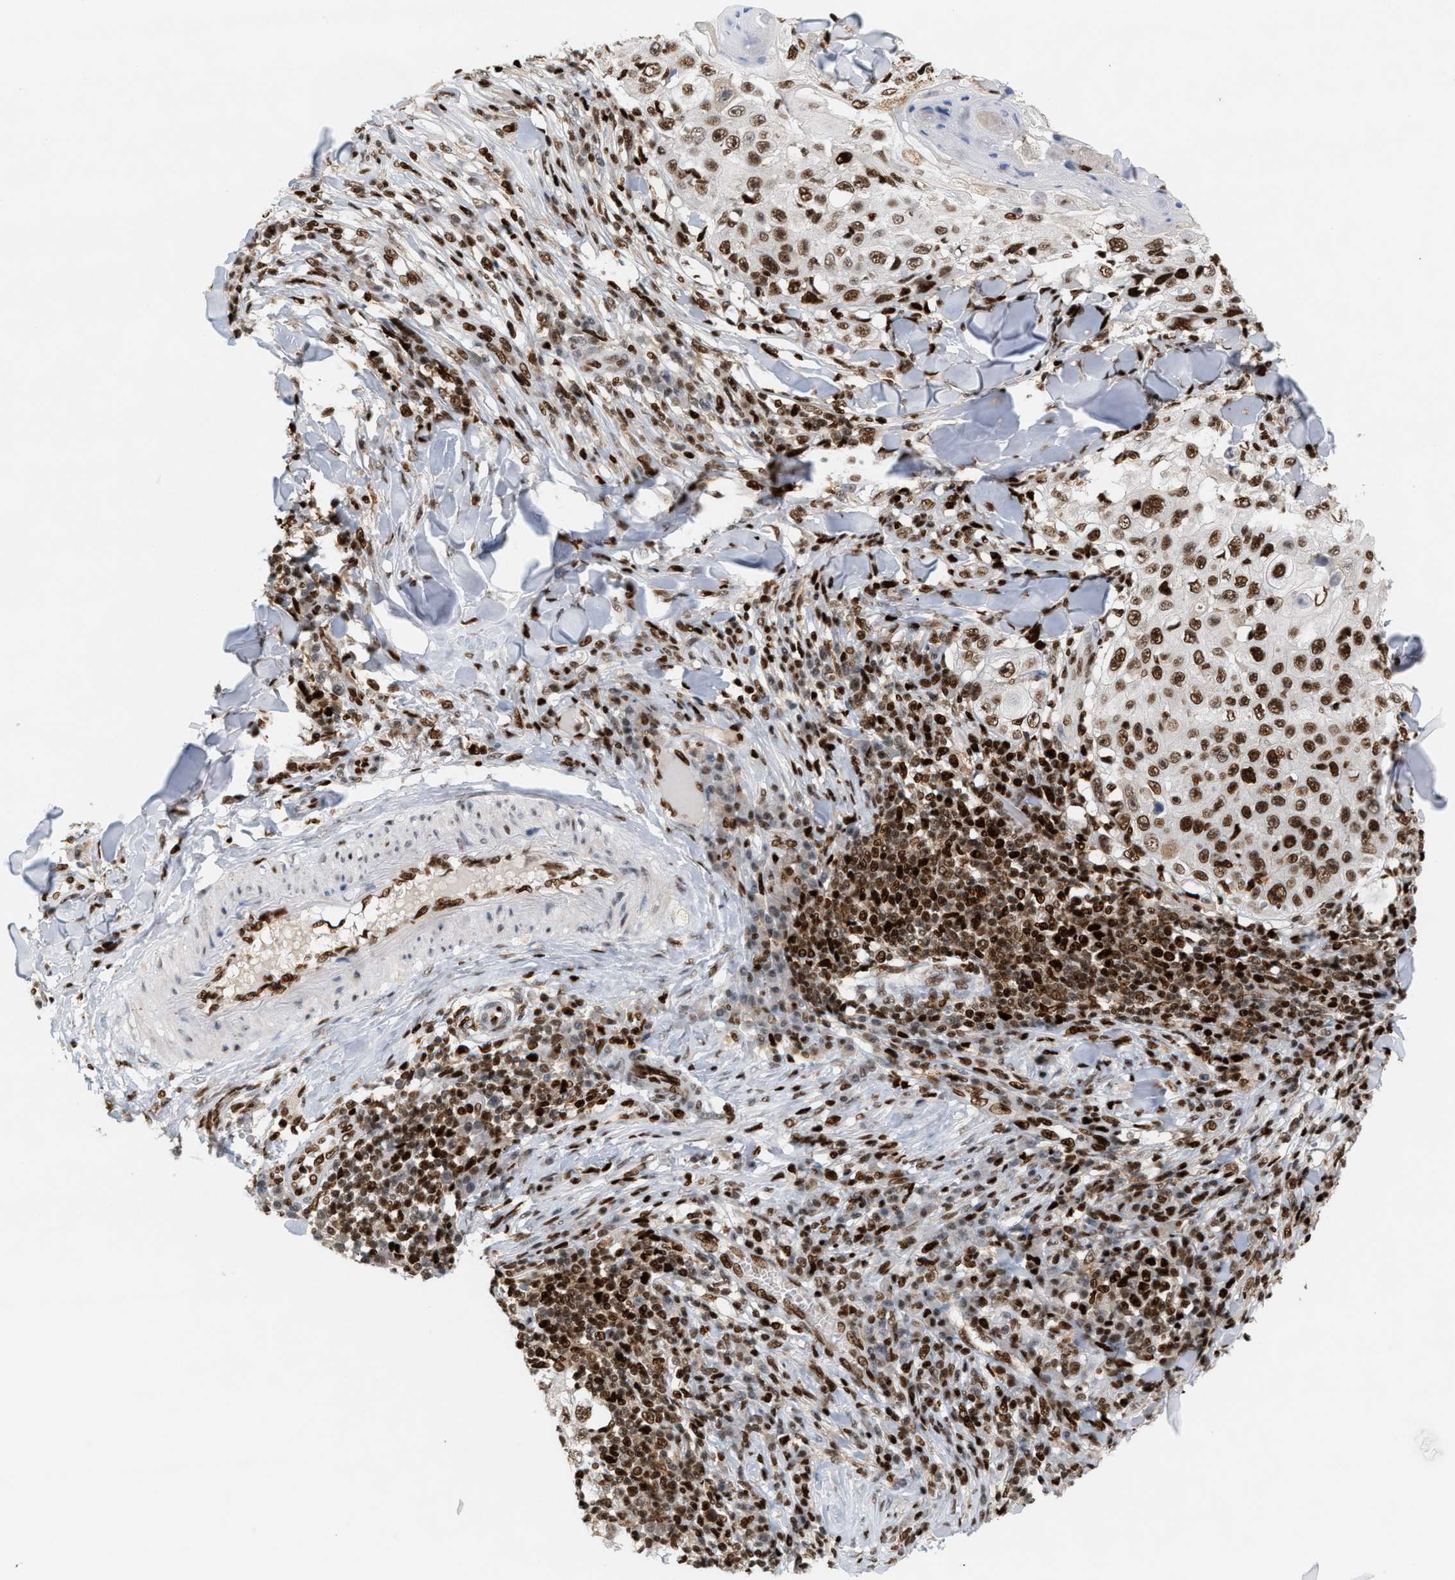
{"staining": {"intensity": "strong", "quantity": ">75%", "location": "nuclear"}, "tissue": "skin cancer", "cell_type": "Tumor cells", "image_type": "cancer", "snomed": [{"axis": "morphology", "description": "Squamous cell carcinoma, NOS"}, {"axis": "topography", "description": "Skin"}], "caption": "The micrograph shows a brown stain indicating the presence of a protein in the nuclear of tumor cells in skin squamous cell carcinoma.", "gene": "RNASEK-C17orf49", "patient": {"sex": "male", "age": 86}}